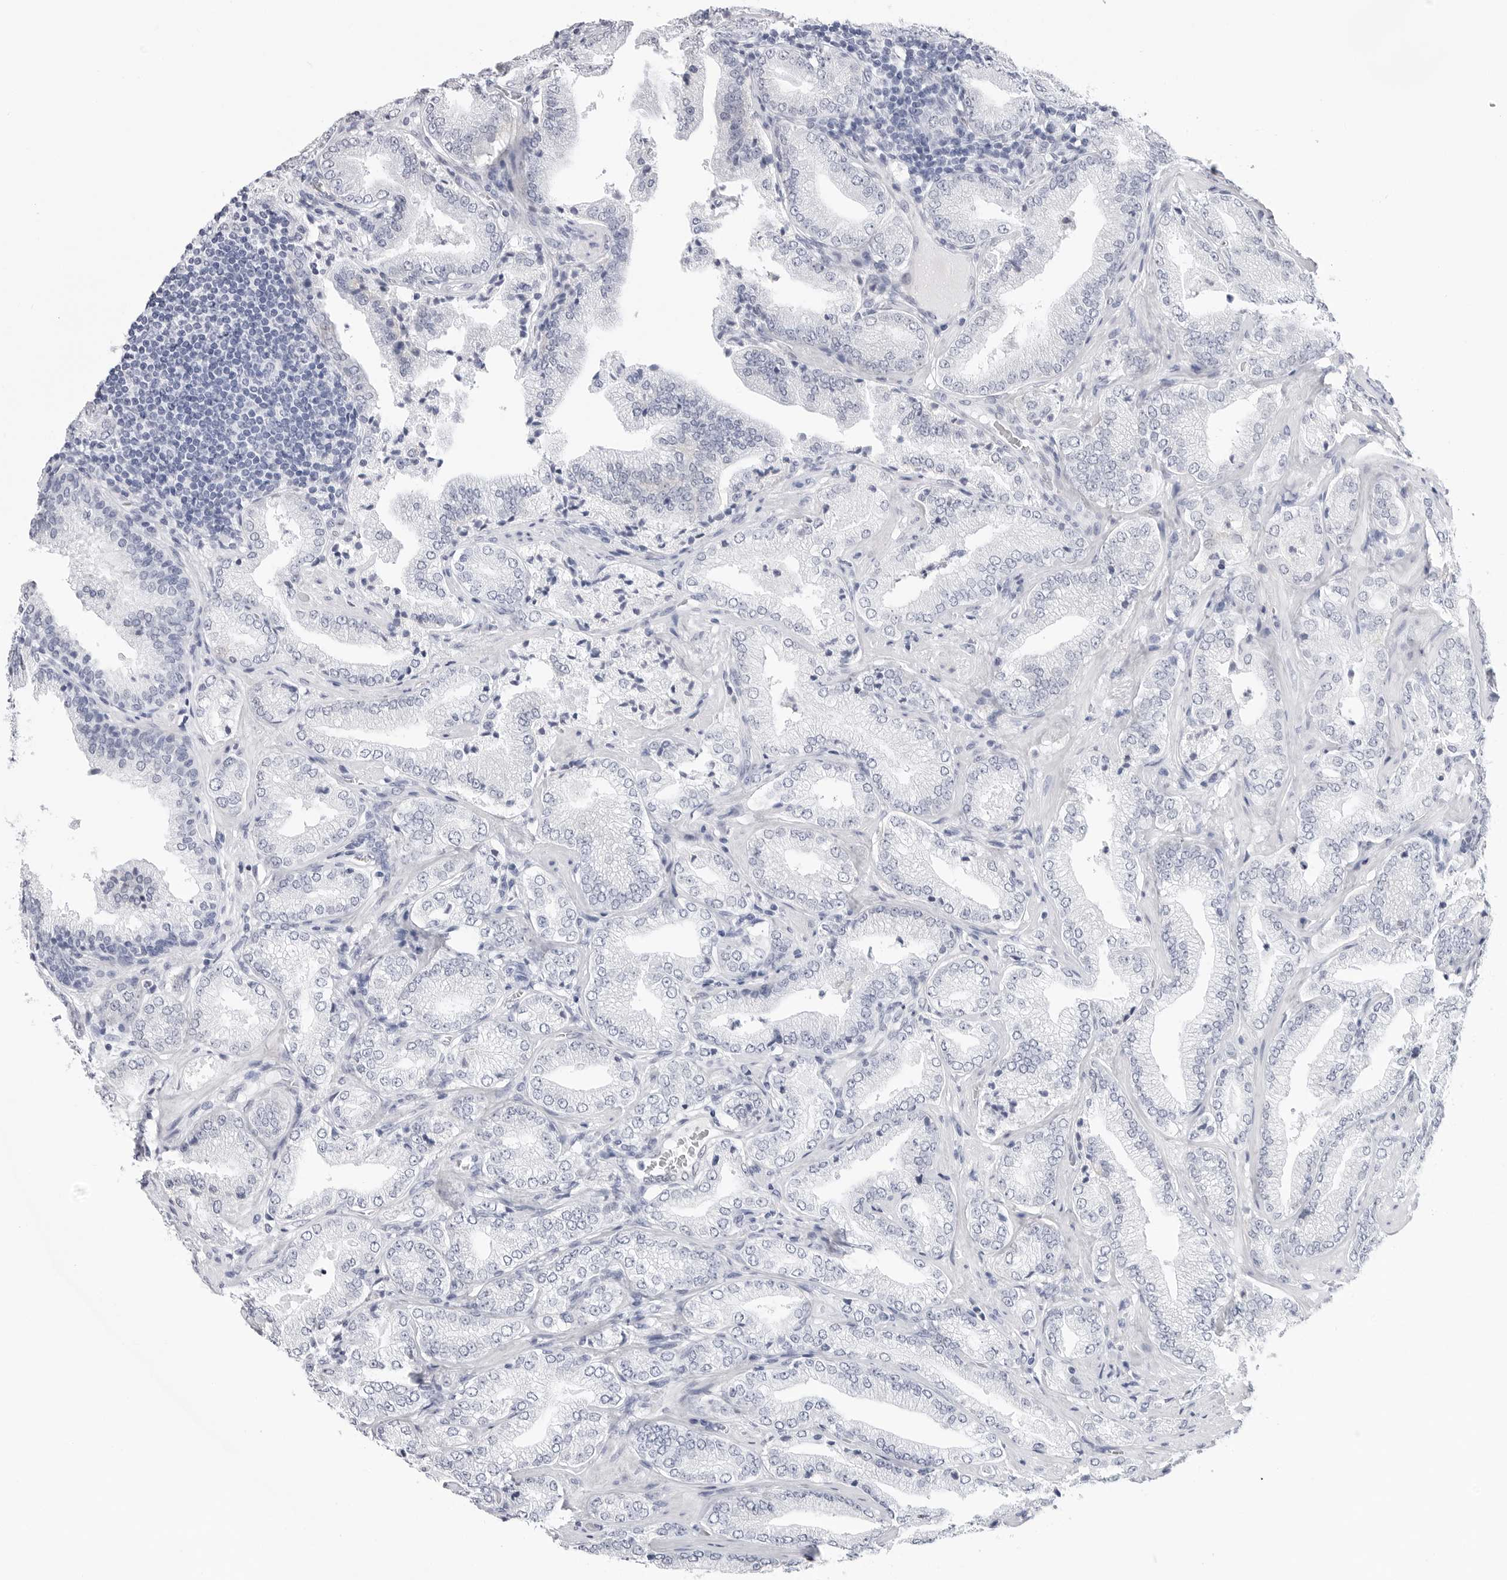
{"staining": {"intensity": "negative", "quantity": "none", "location": "none"}, "tissue": "prostate cancer", "cell_type": "Tumor cells", "image_type": "cancer", "snomed": [{"axis": "morphology", "description": "Adenocarcinoma, Low grade"}, {"axis": "topography", "description": "Prostate"}], "caption": "Prostate cancer was stained to show a protein in brown. There is no significant expression in tumor cells.", "gene": "SLC19A1", "patient": {"sex": "male", "age": 62}}